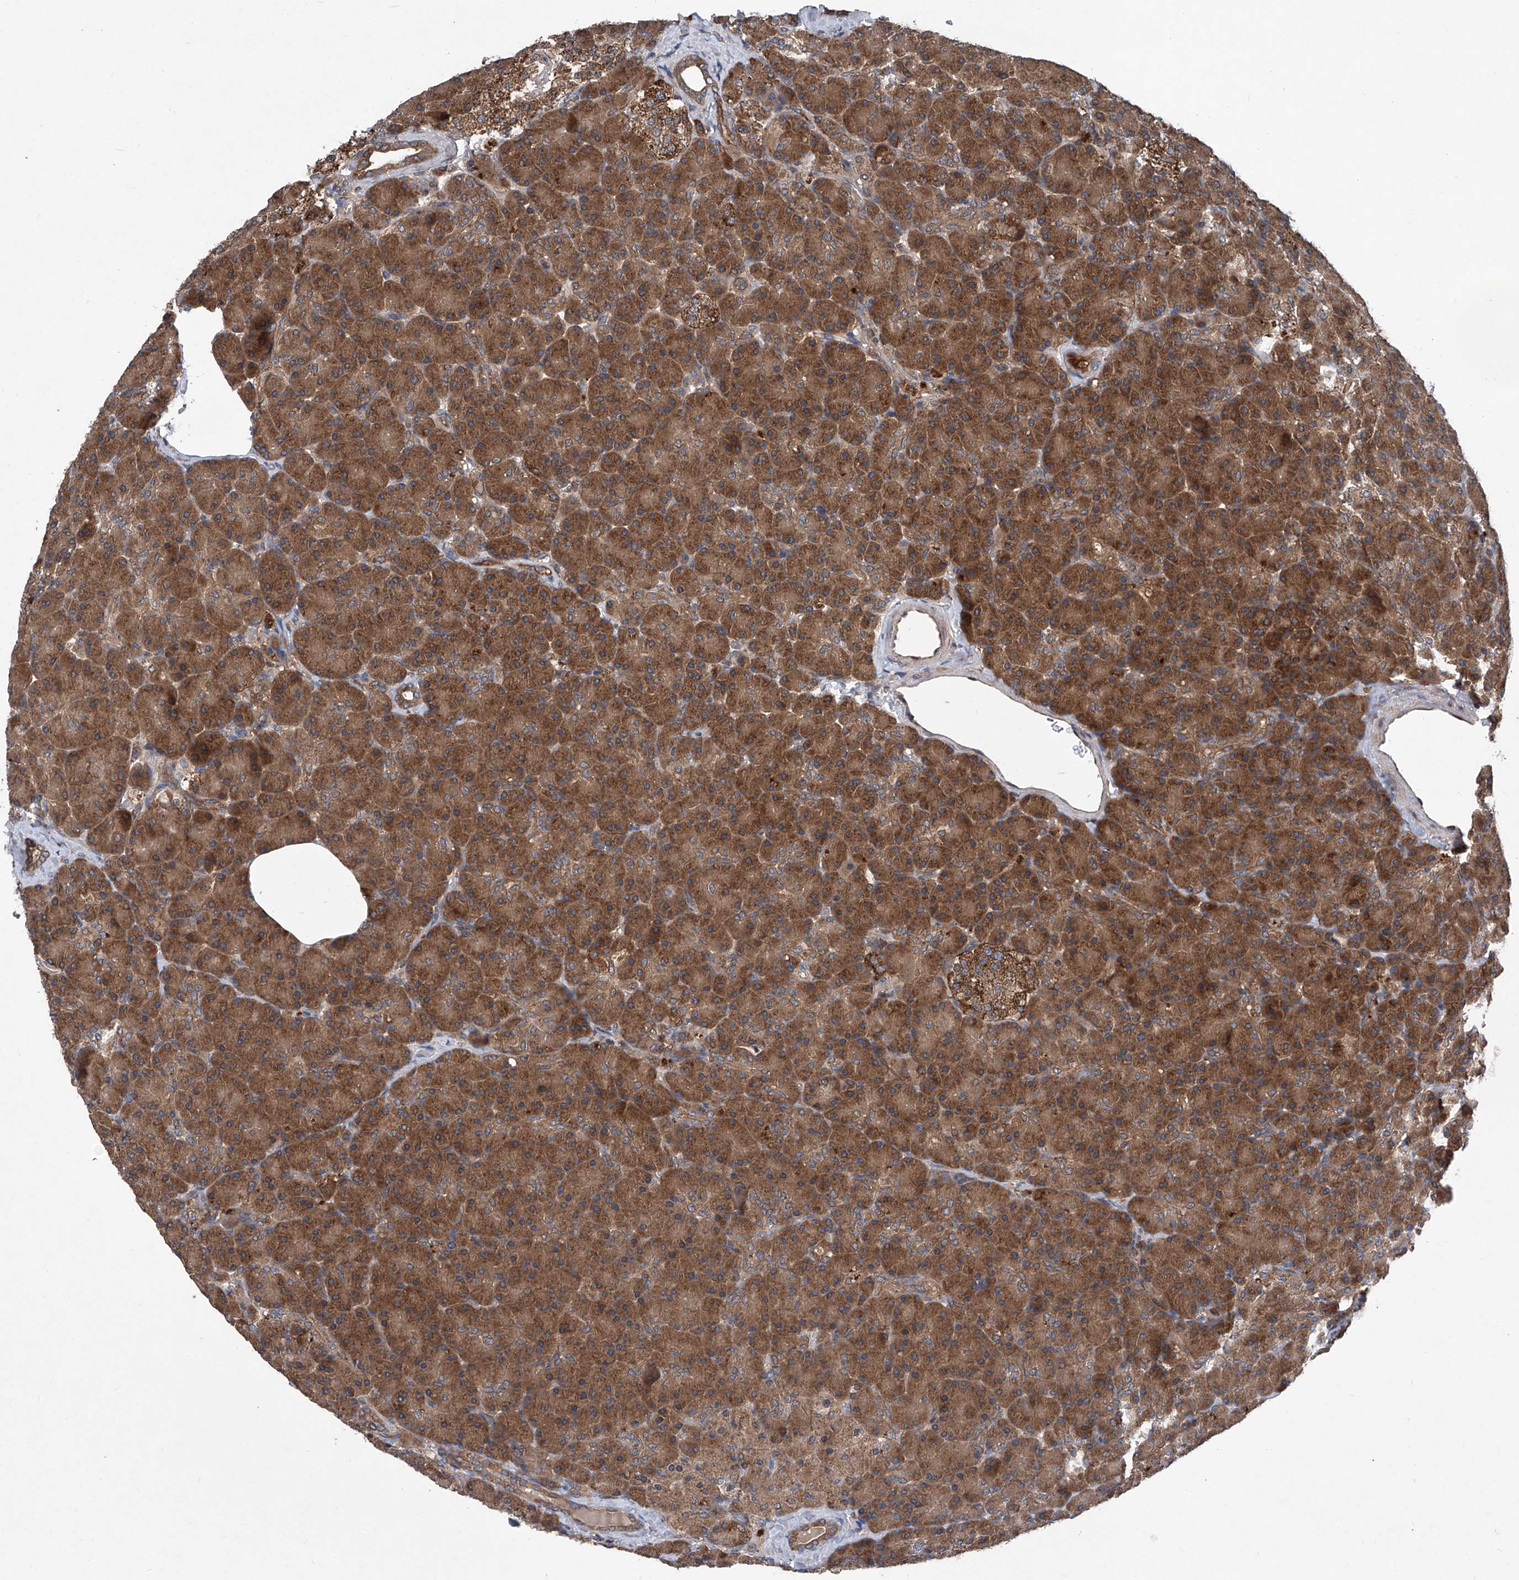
{"staining": {"intensity": "strong", "quantity": ">75%", "location": "cytoplasmic/membranous"}, "tissue": "pancreas", "cell_type": "Exocrine glandular cells", "image_type": "normal", "snomed": [{"axis": "morphology", "description": "Normal tissue, NOS"}, {"axis": "topography", "description": "Pancreas"}], "caption": "Human pancreas stained with a brown dye displays strong cytoplasmic/membranous positive positivity in approximately >75% of exocrine glandular cells.", "gene": "ASCC3", "patient": {"sex": "female", "age": 43}}